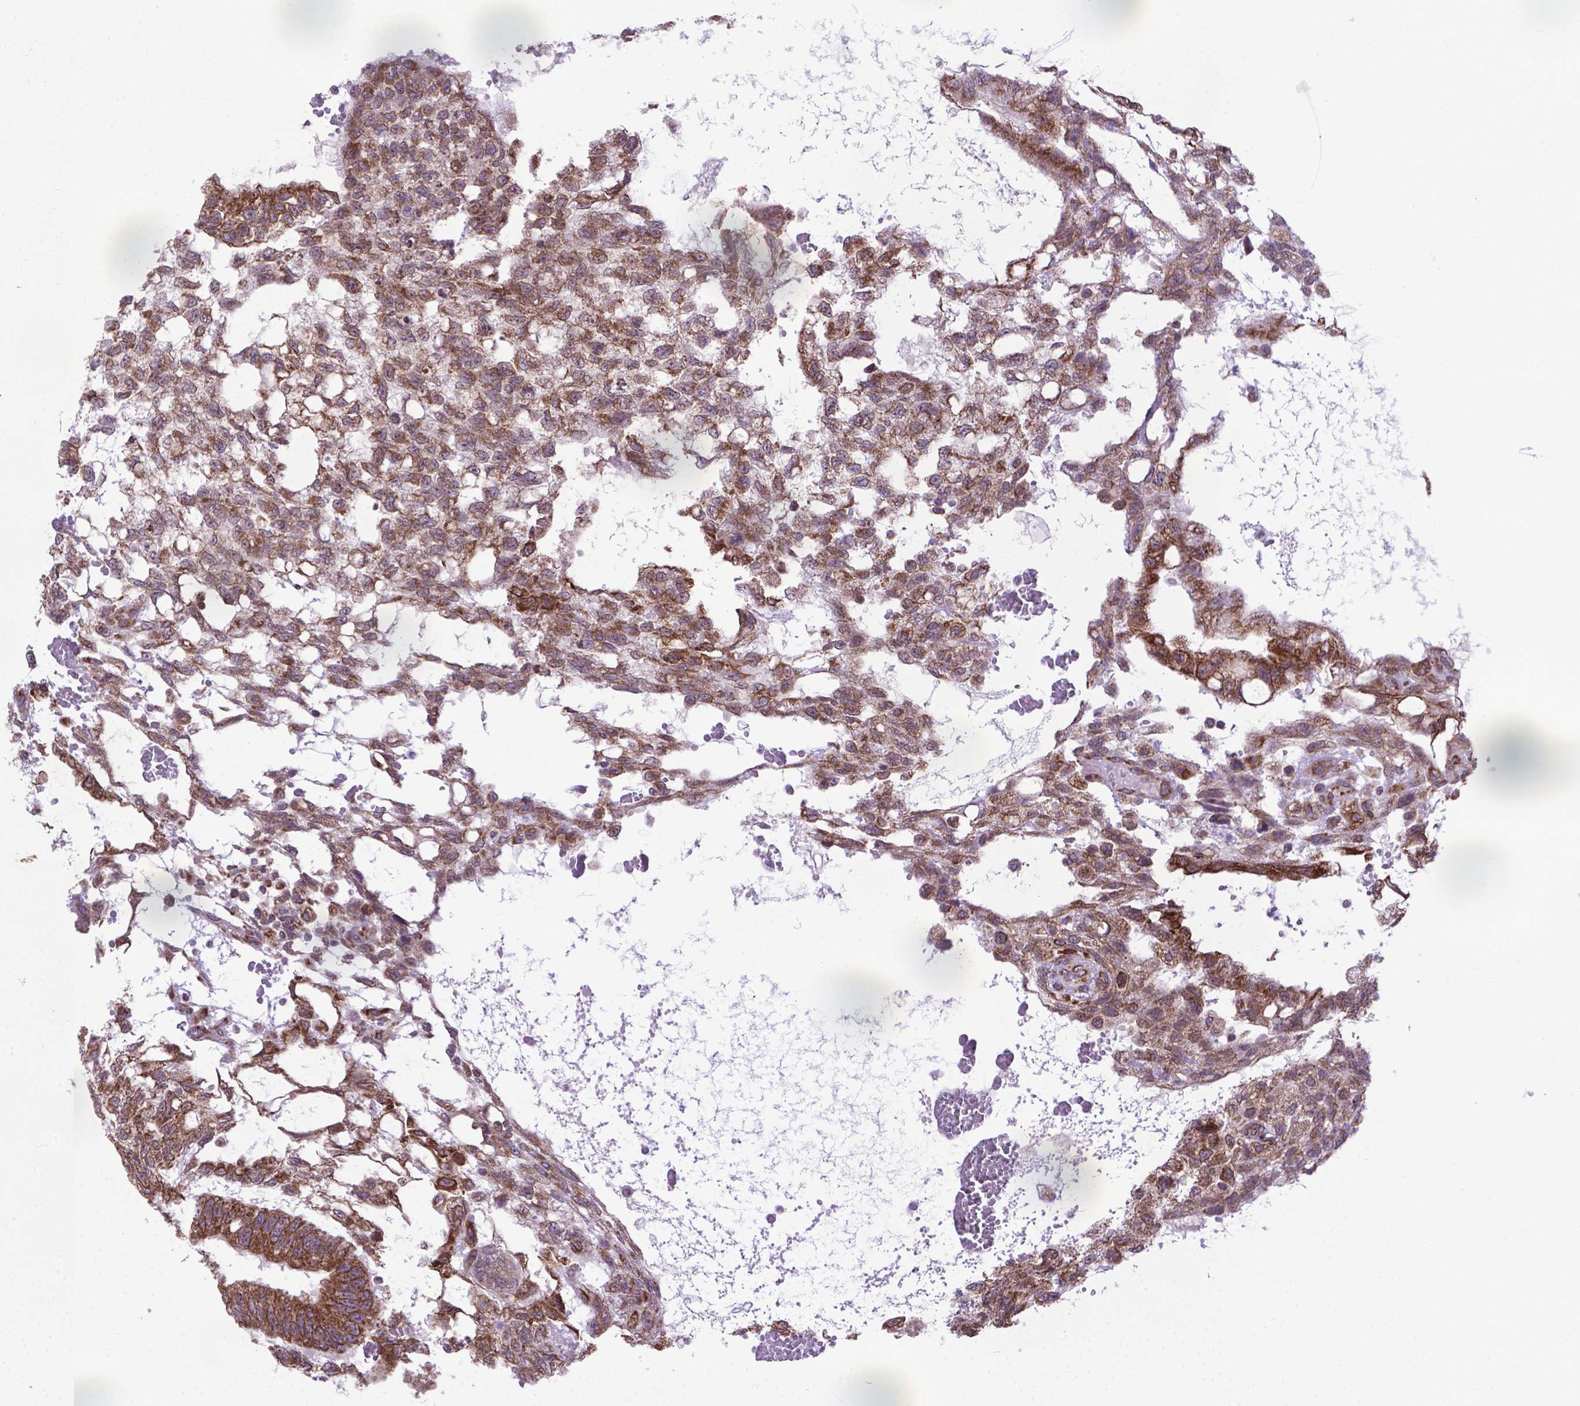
{"staining": {"intensity": "moderate", "quantity": ">75%", "location": "cytoplasmic/membranous"}, "tissue": "testis cancer", "cell_type": "Tumor cells", "image_type": "cancer", "snomed": [{"axis": "morphology", "description": "Carcinoma, Embryonal, NOS"}, {"axis": "topography", "description": "Testis"}], "caption": "A brown stain labels moderate cytoplasmic/membranous positivity of a protein in human embryonal carcinoma (testis) tumor cells.", "gene": "WDR83OS", "patient": {"sex": "male", "age": 32}}